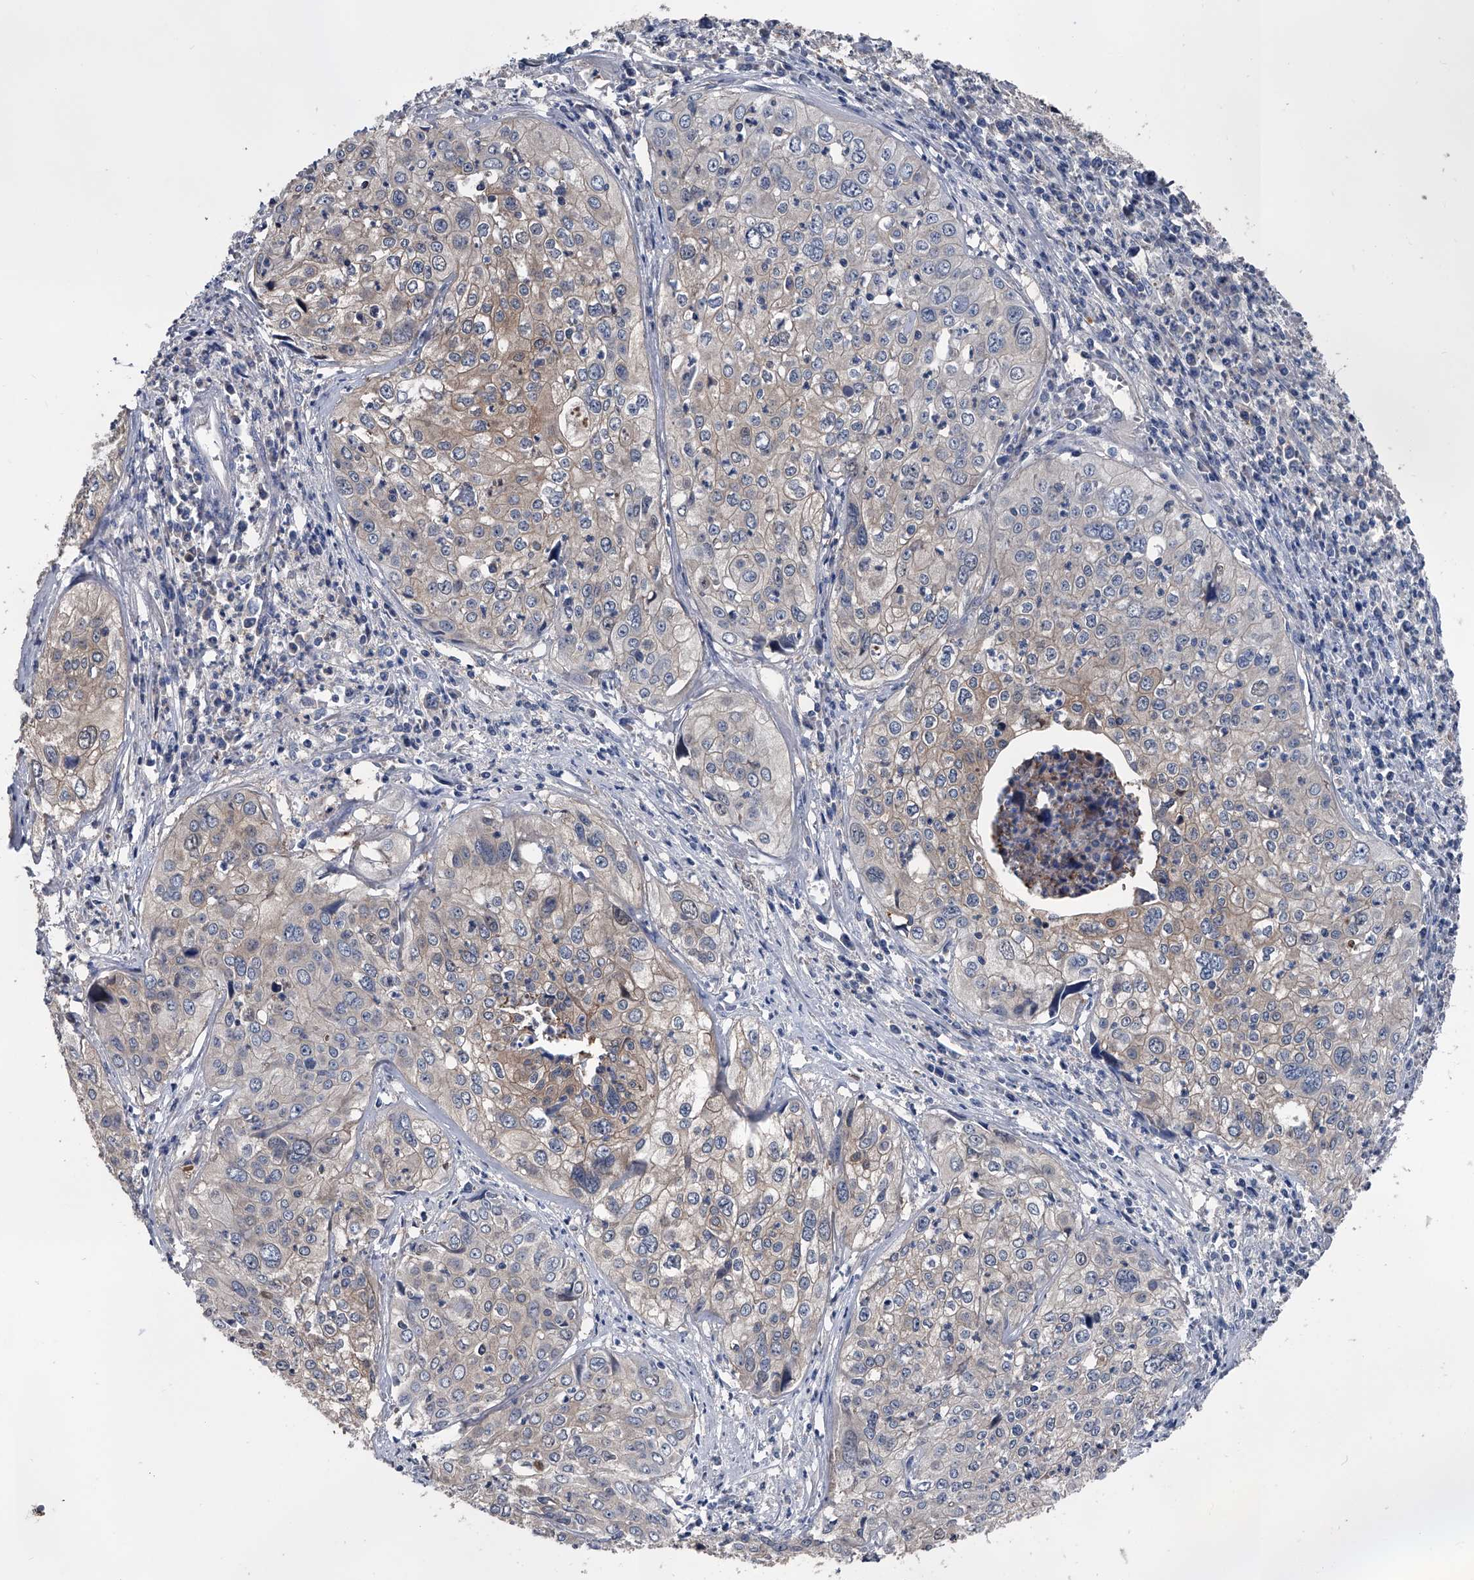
{"staining": {"intensity": "weak", "quantity": "25%-75%", "location": "cytoplasmic/membranous"}, "tissue": "cervical cancer", "cell_type": "Tumor cells", "image_type": "cancer", "snomed": [{"axis": "morphology", "description": "Squamous cell carcinoma, NOS"}, {"axis": "topography", "description": "Cervix"}], "caption": "Tumor cells exhibit low levels of weak cytoplasmic/membranous expression in approximately 25%-75% of cells in cervical cancer.", "gene": "KIF13A", "patient": {"sex": "female", "age": 31}}